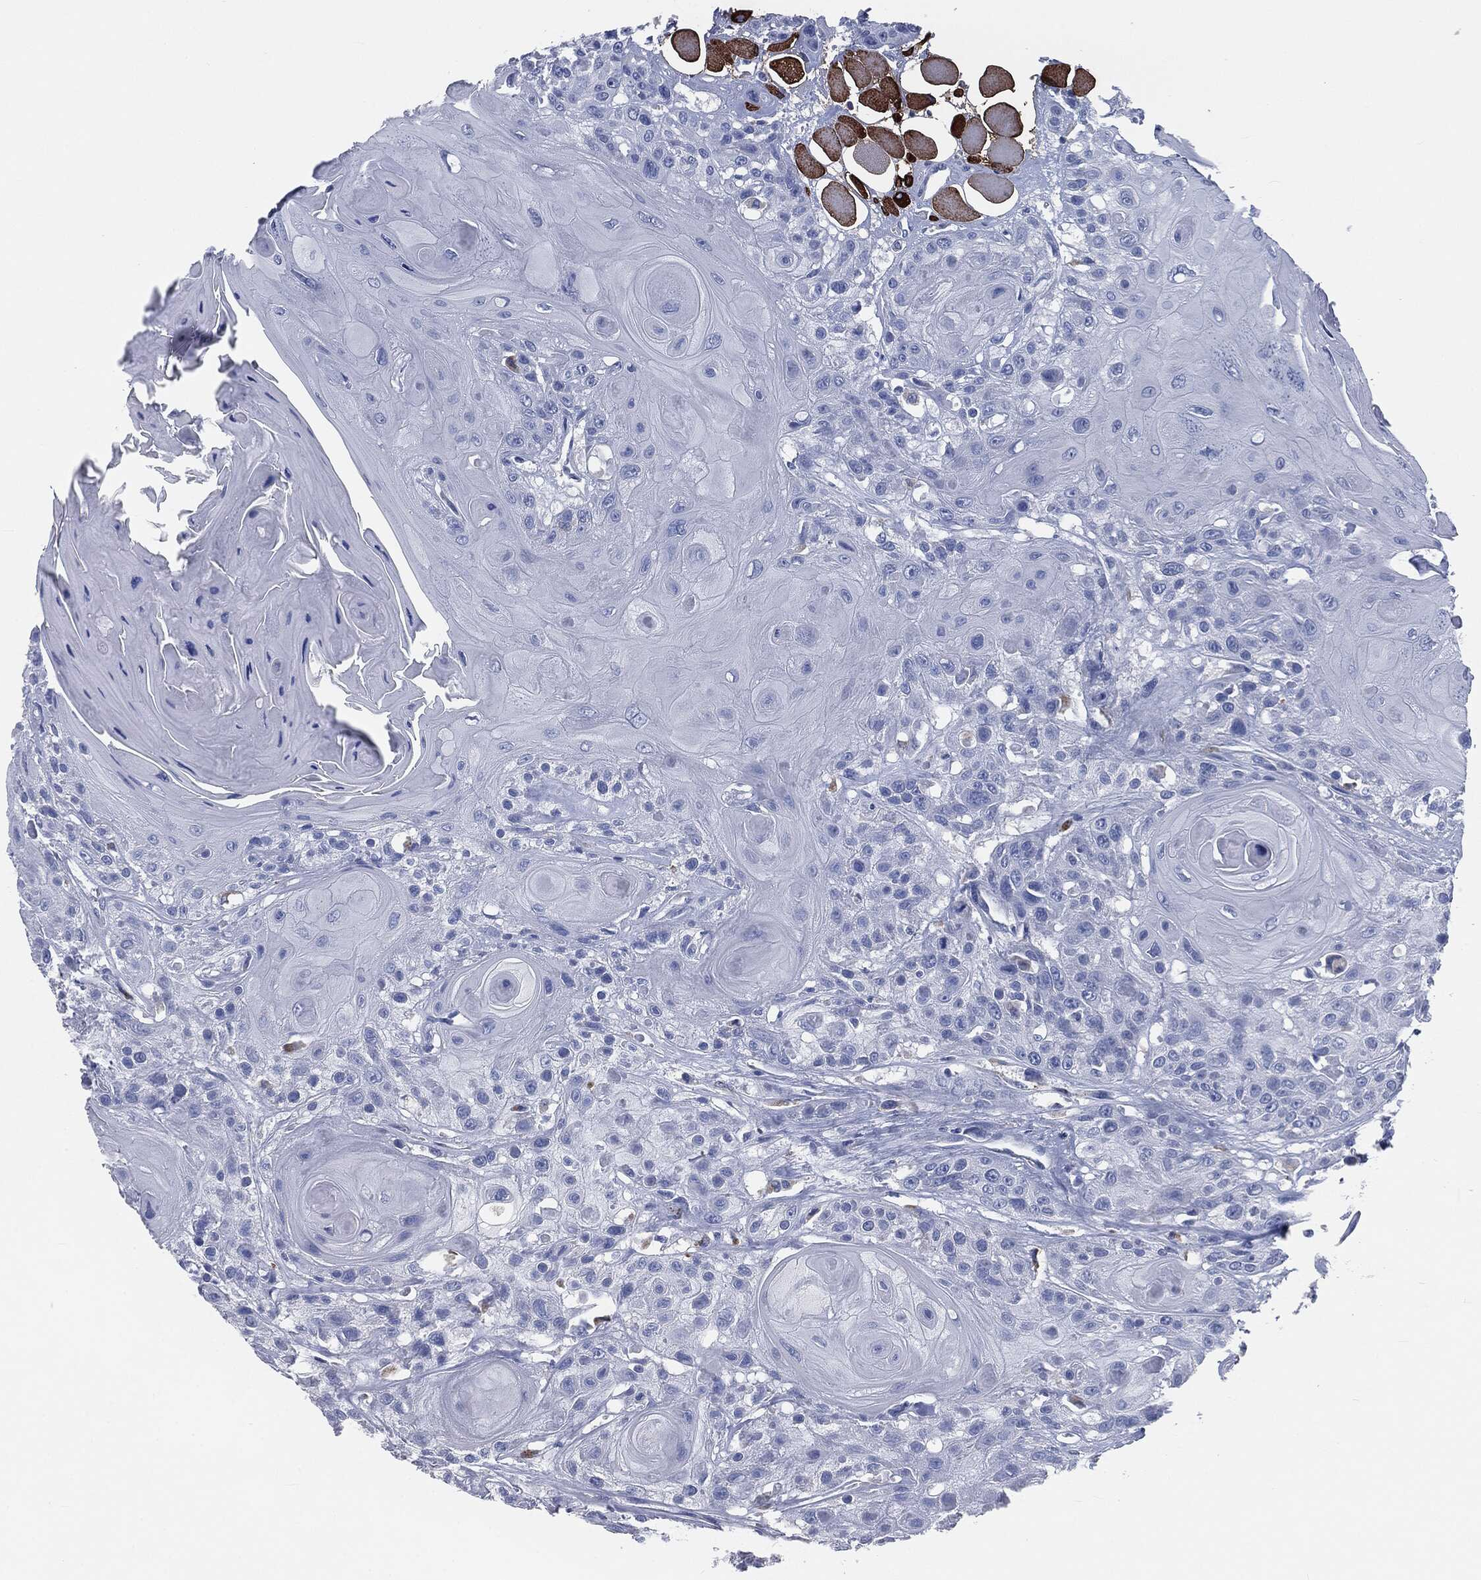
{"staining": {"intensity": "negative", "quantity": "none", "location": "none"}, "tissue": "head and neck cancer", "cell_type": "Tumor cells", "image_type": "cancer", "snomed": [{"axis": "morphology", "description": "Squamous cell carcinoma, NOS"}, {"axis": "topography", "description": "Head-Neck"}], "caption": "A high-resolution micrograph shows IHC staining of squamous cell carcinoma (head and neck), which exhibits no significant positivity in tumor cells. (DAB immunohistochemistry with hematoxylin counter stain).", "gene": "CAV3", "patient": {"sex": "female", "age": 59}}